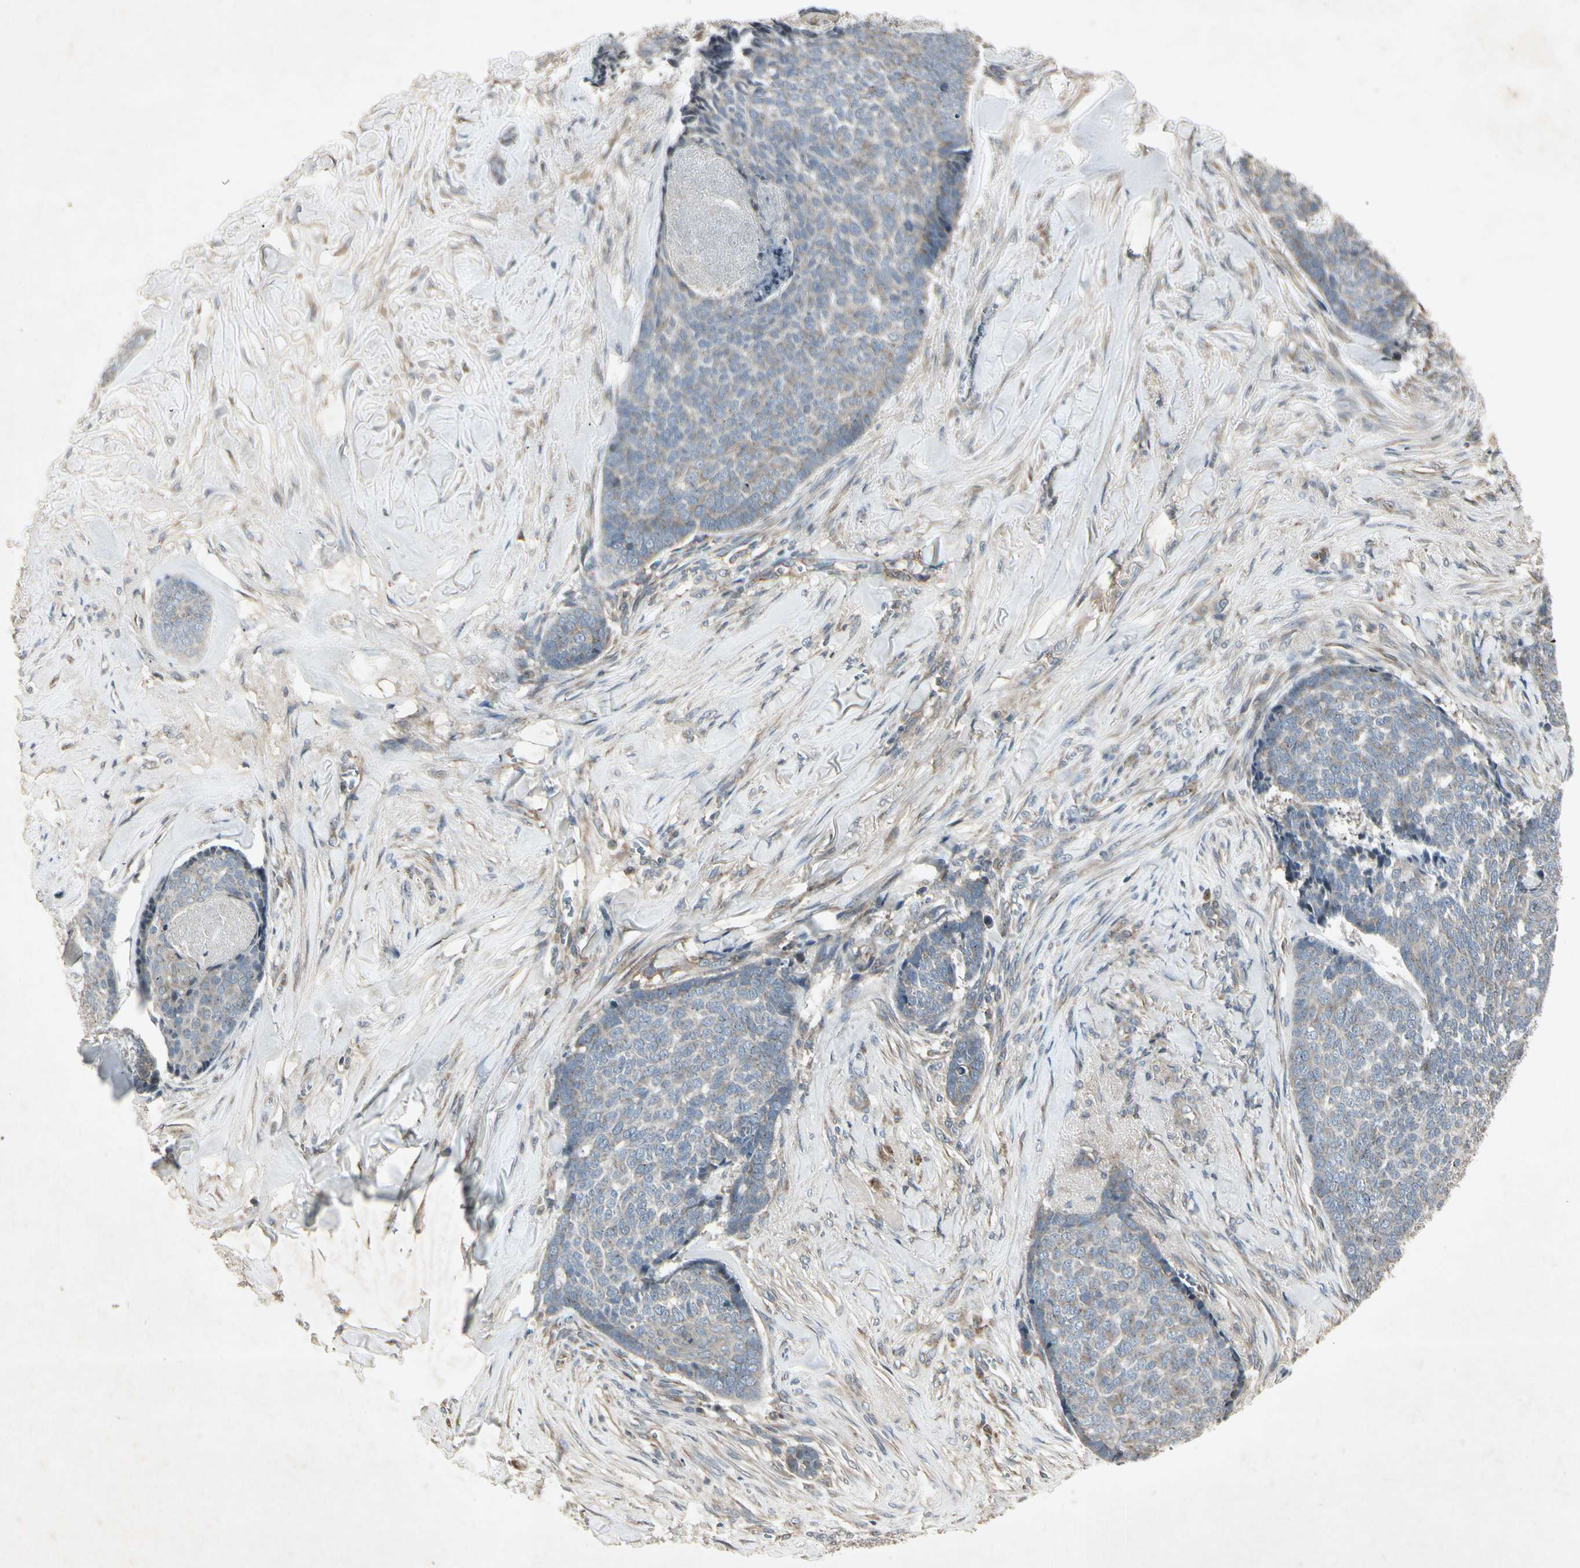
{"staining": {"intensity": "weak", "quantity": "25%-75%", "location": "cytoplasmic/membranous"}, "tissue": "skin cancer", "cell_type": "Tumor cells", "image_type": "cancer", "snomed": [{"axis": "morphology", "description": "Basal cell carcinoma"}, {"axis": "topography", "description": "Skin"}], "caption": "The image exhibits a brown stain indicating the presence of a protein in the cytoplasmic/membranous of tumor cells in basal cell carcinoma (skin). (brown staining indicates protein expression, while blue staining denotes nuclei).", "gene": "TEK", "patient": {"sex": "male", "age": 84}}